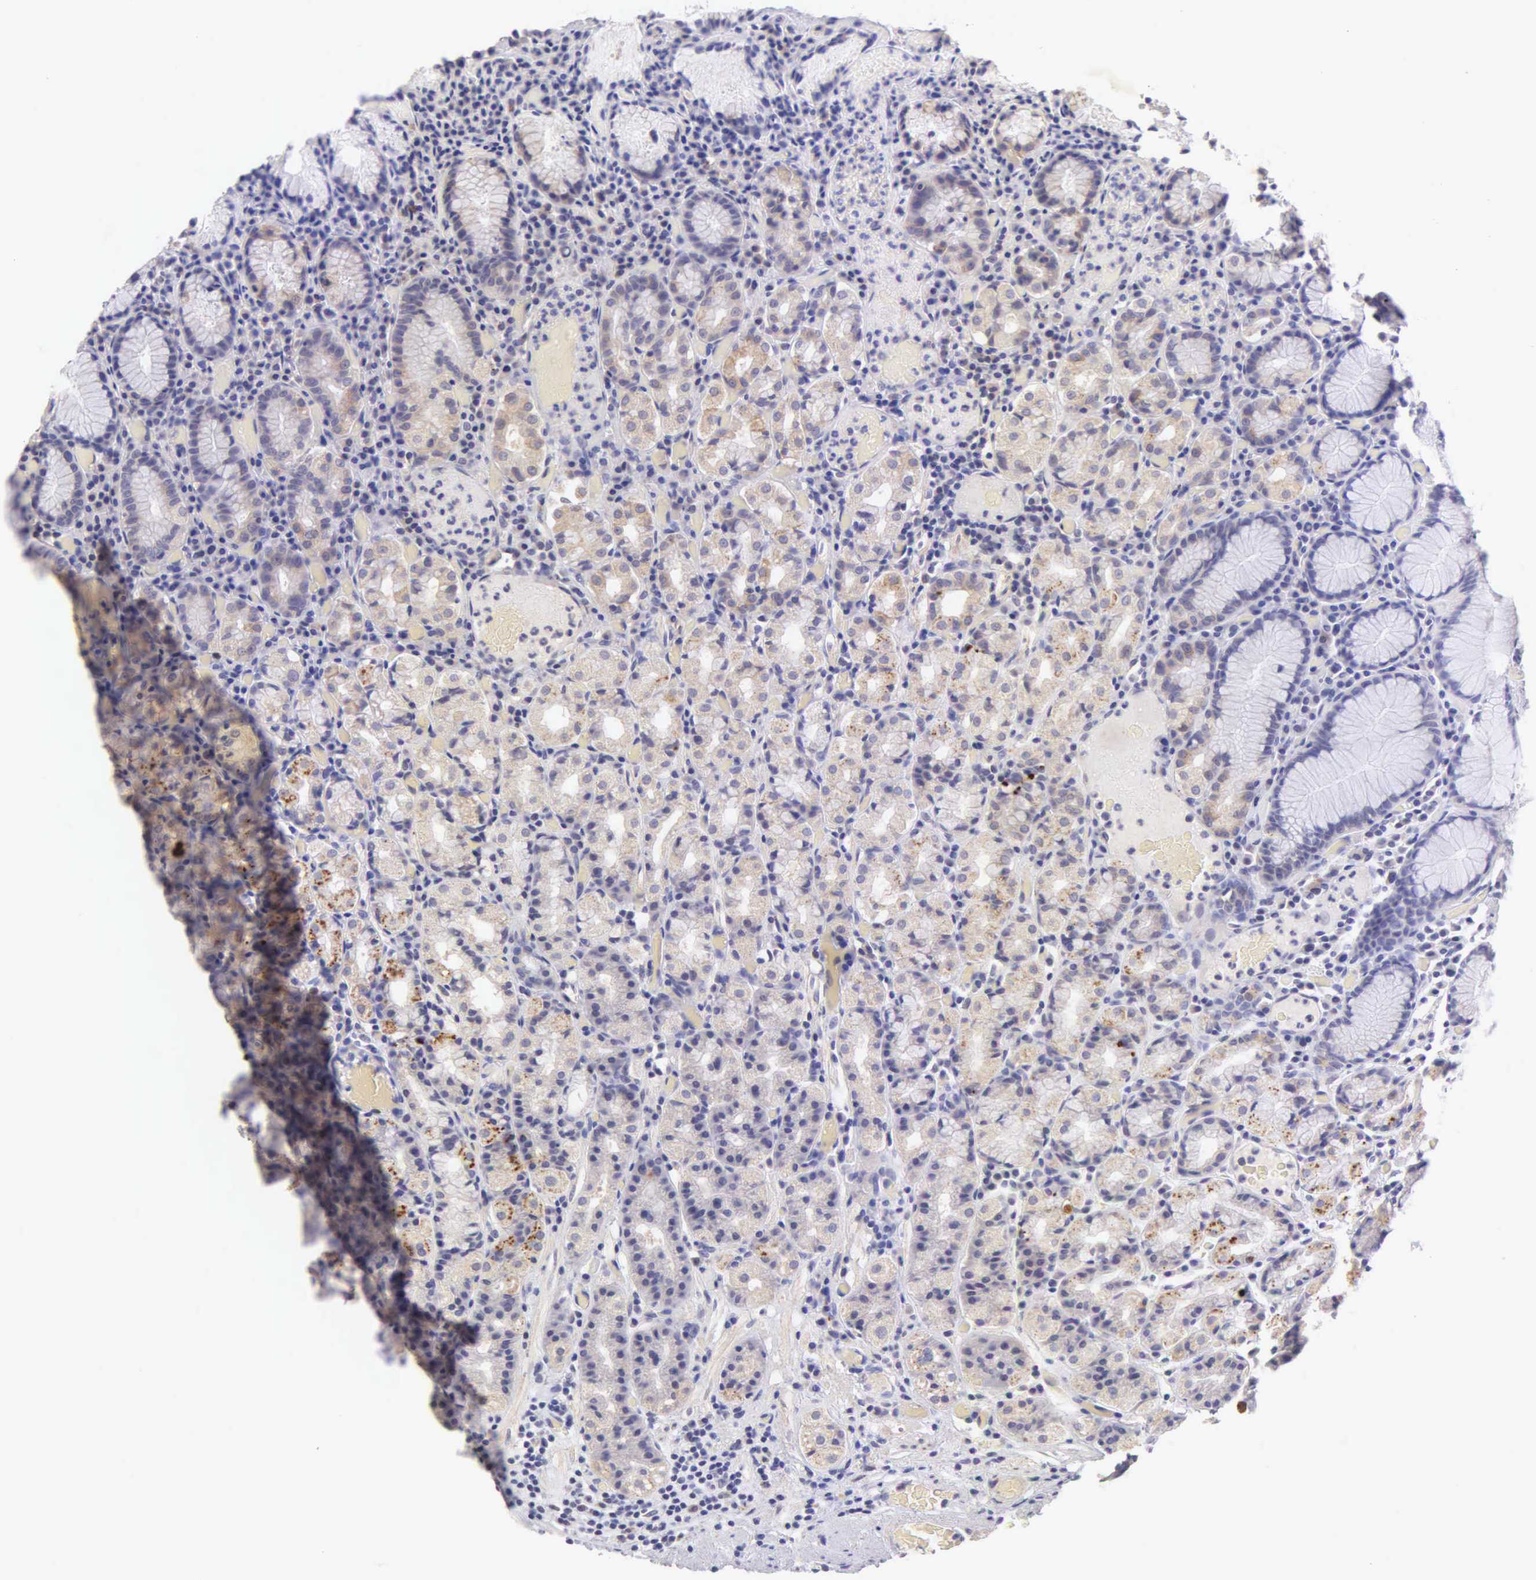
{"staining": {"intensity": "weak", "quantity": "<25%", "location": "cytoplasmic/membranous"}, "tissue": "stomach", "cell_type": "Glandular cells", "image_type": "normal", "snomed": [{"axis": "morphology", "description": "Normal tissue, NOS"}, {"axis": "topography", "description": "Stomach, lower"}], "caption": "High magnification brightfield microscopy of unremarkable stomach stained with DAB (brown) and counterstained with hematoxylin (blue): glandular cells show no significant expression. (DAB (3,3'-diaminobenzidine) IHC visualized using brightfield microscopy, high magnification).", "gene": "ESR1", "patient": {"sex": "male", "age": 58}}